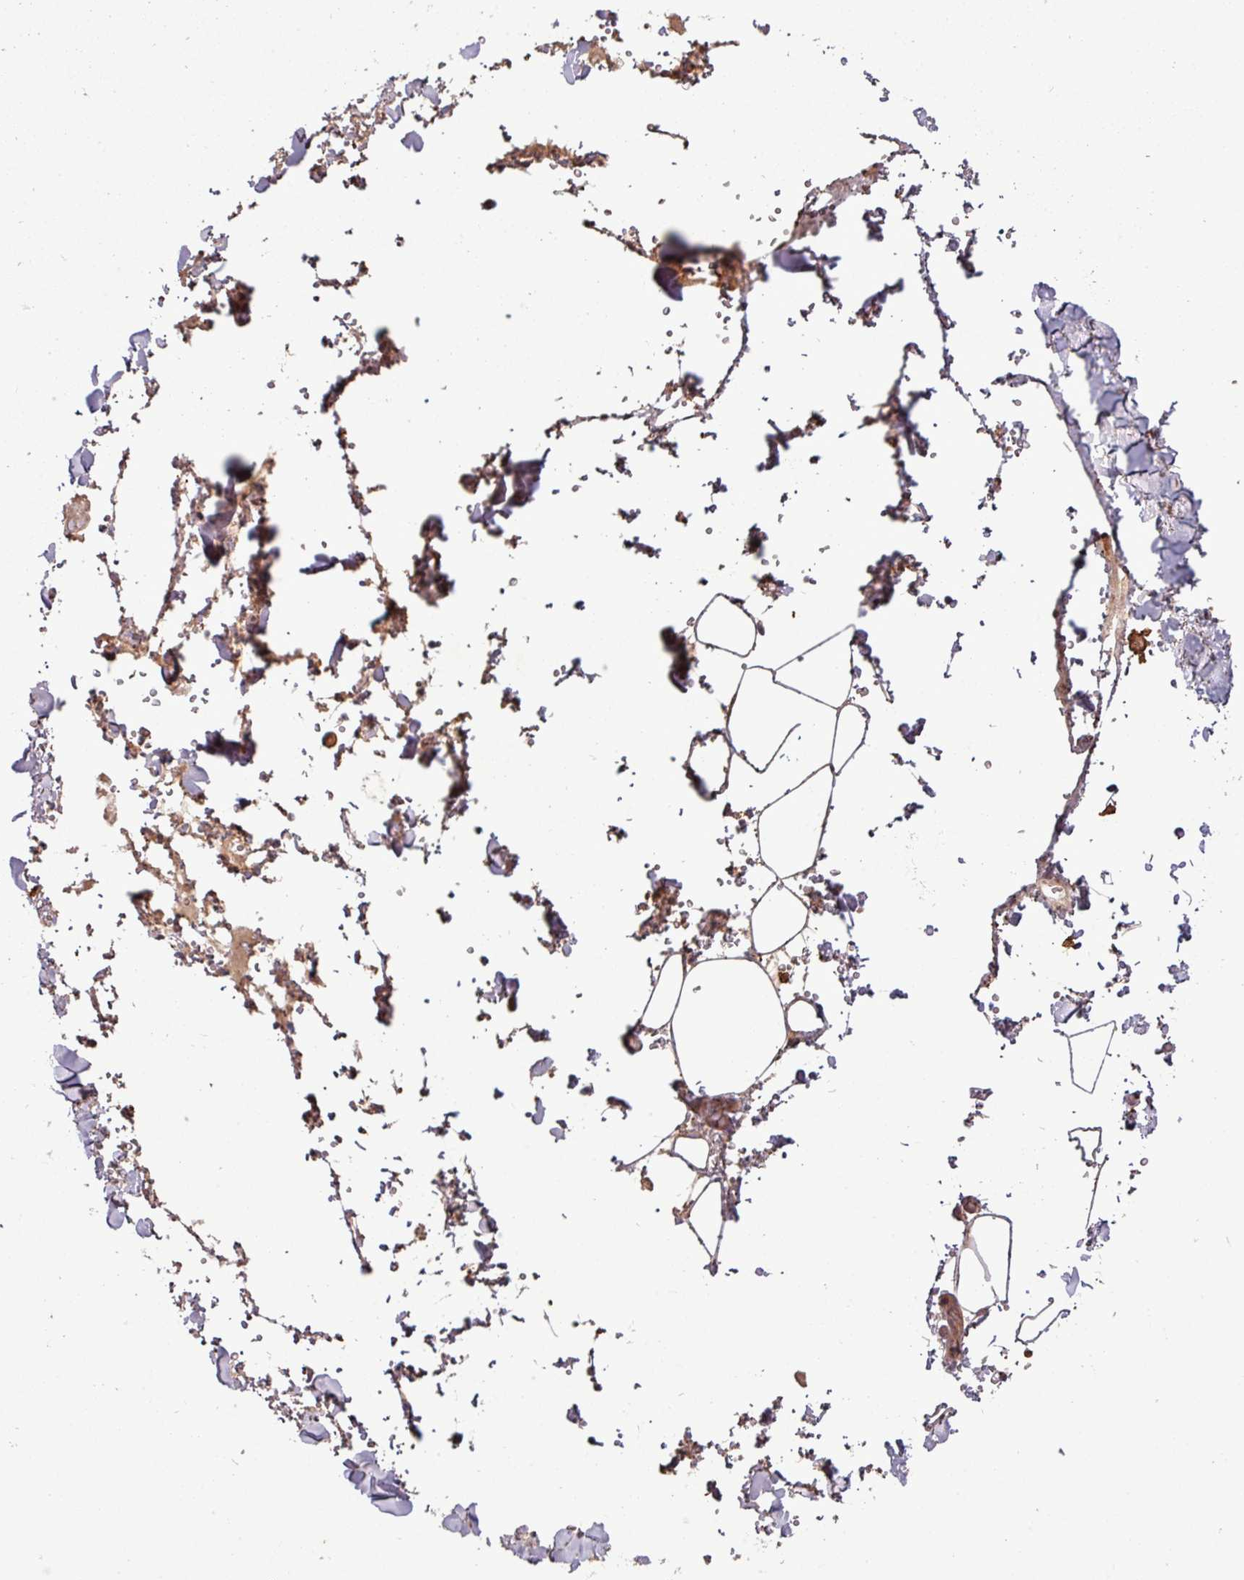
{"staining": {"intensity": "weak", "quantity": ">75%", "location": "cytoplasmic/membranous"}, "tissue": "adipose tissue", "cell_type": "Adipocytes", "image_type": "normal", "snomed": [{"axis": "morphology", "description": "Normal tissue, NOS"}, {"axis": "topography", "description": "Rectum"}, {"axis": "topography", "description": "Peripheral nerve tissue"}], "caption": "Immunohistochemical staining of benign adipose tissue exhibits weak cytoplasmic/membranous protein positivity in about >75% of adipocytes. Using DAB (3,3'-diaminobenzidine) (brown) and hematoxylin (blue) stains, captured at high magnification using brightfield microscopy.", "gene": "SIRPB2", "patient": {"sex": "female", "age": 69}}